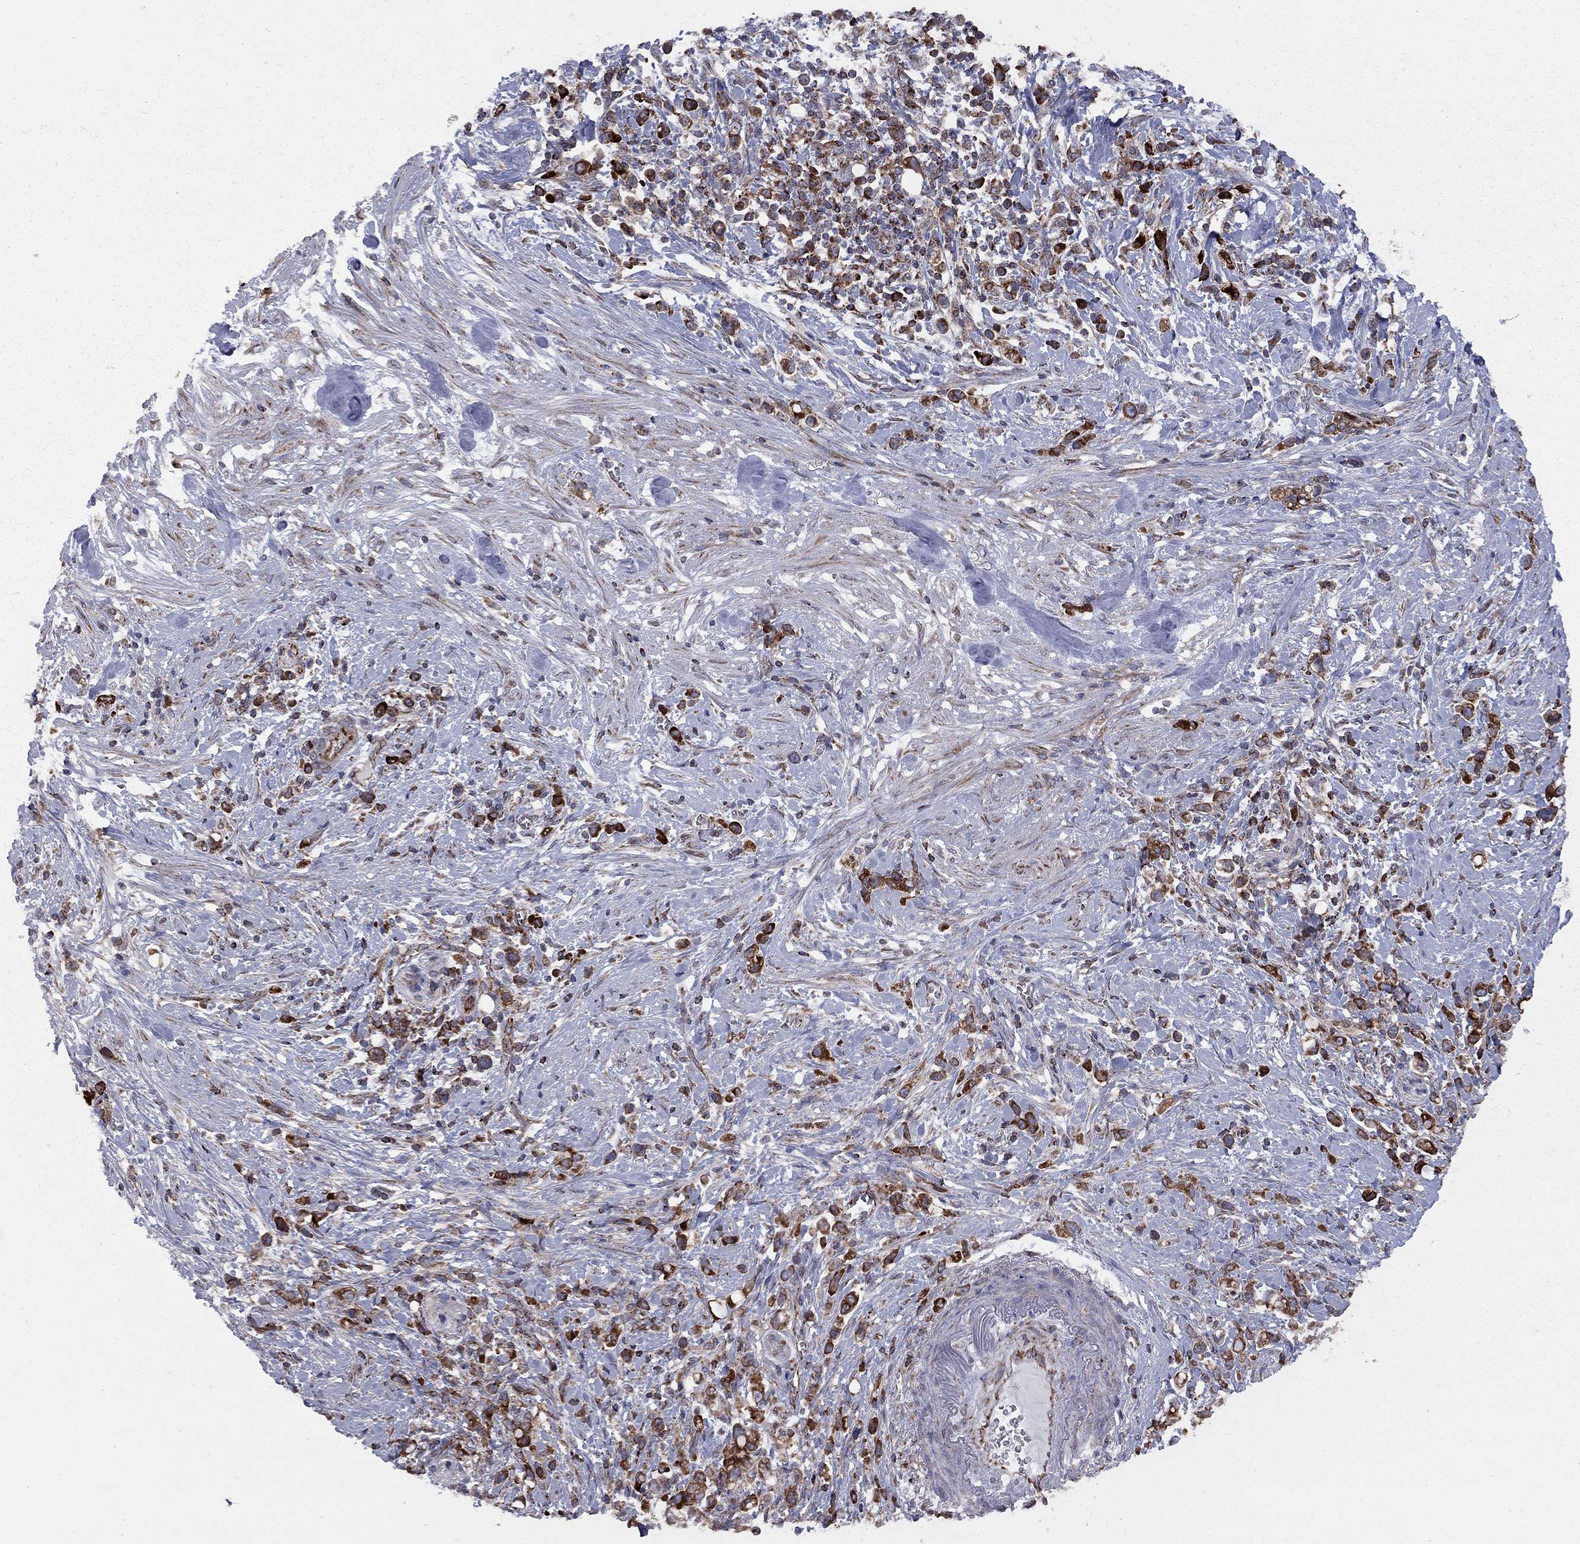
{"staining": {"intensity": "strong", "quantity": ">75%", "location": "cytoplasmic/membranous"}, "tissue": "stomach cancer", "cell_type": "Tumor cells", "image_type": "cancer", "snomed": [{"axis": "morphology", "description": "Adenocarcinoma, NOS"}, {"axis": "topography", "description": "Stomach"}], "caption": "Tumor cells reveal high levels of strong cytoplasmic/membranous expression in about >75% of cells in human stomach adenocarcinoma. Using DAB (3,3'-diaminobenzidine) (brown) and hematoxylin (blue) stains, captured at high magnification using brightfield microscopy.", "gene": "CLPTM1", "patient": {"sex": "male", "age": 63}}